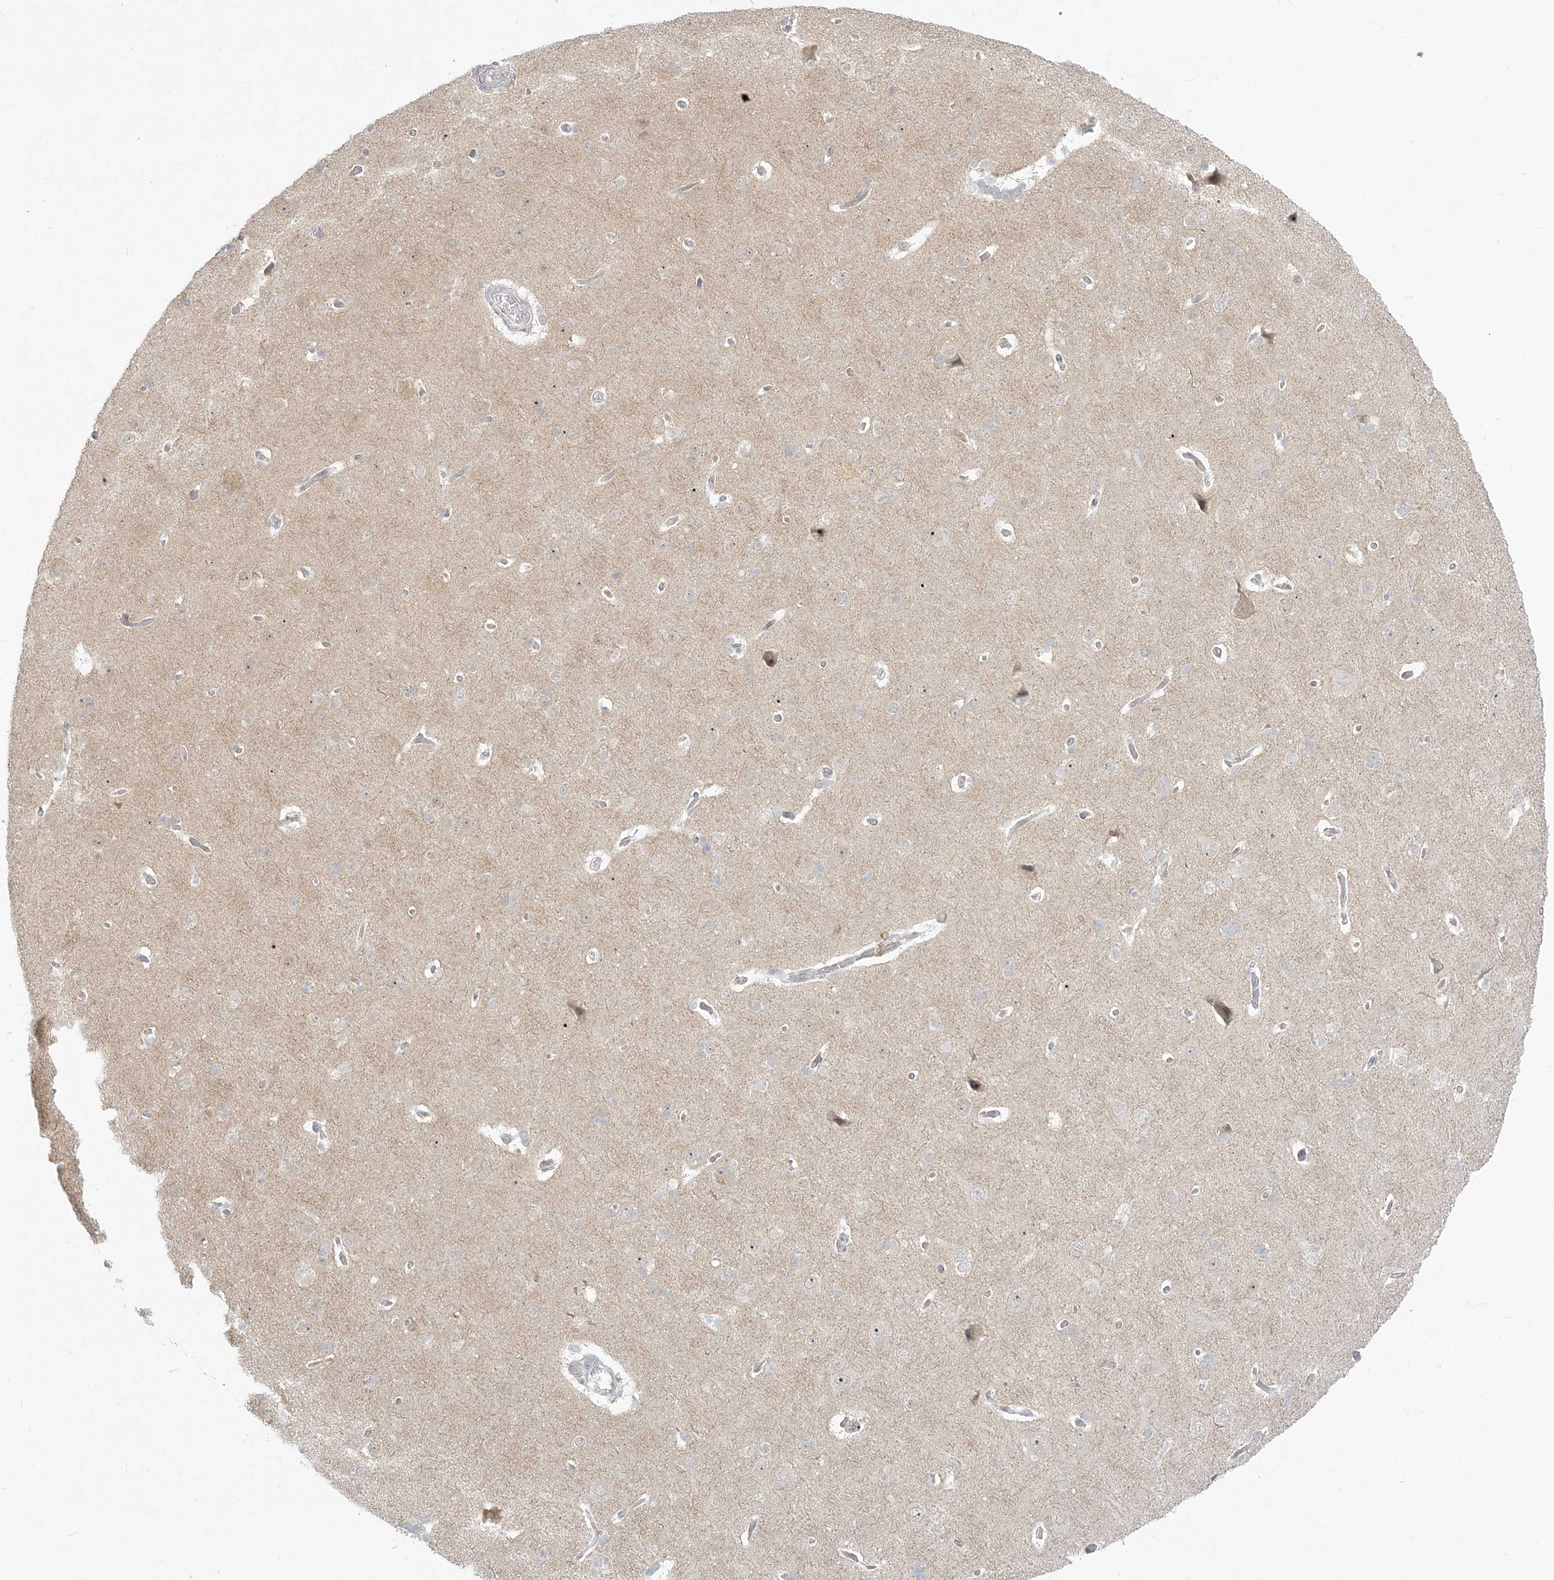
{"staining": {"intensity": "negative", "quantity": "none", "location": "none"}, "tissue": "cerebral cortex", "cell_type": "Endothelial cells", "image_type": "normal", "snomed": [{"axis": "morphology", "description": "Normal tissue, NOS"}, {"axis": "topography", "description": "Cerebral cortex"}], "caption": "An image of cerebral cortex stained for a protein reveals no brown staining in endothelial cells. (DAB (3,3'-diaminobenzidine) IHC, high magnification).", "gene": "ZC3H6", "patient": {"sex": "male", "age": 62}}